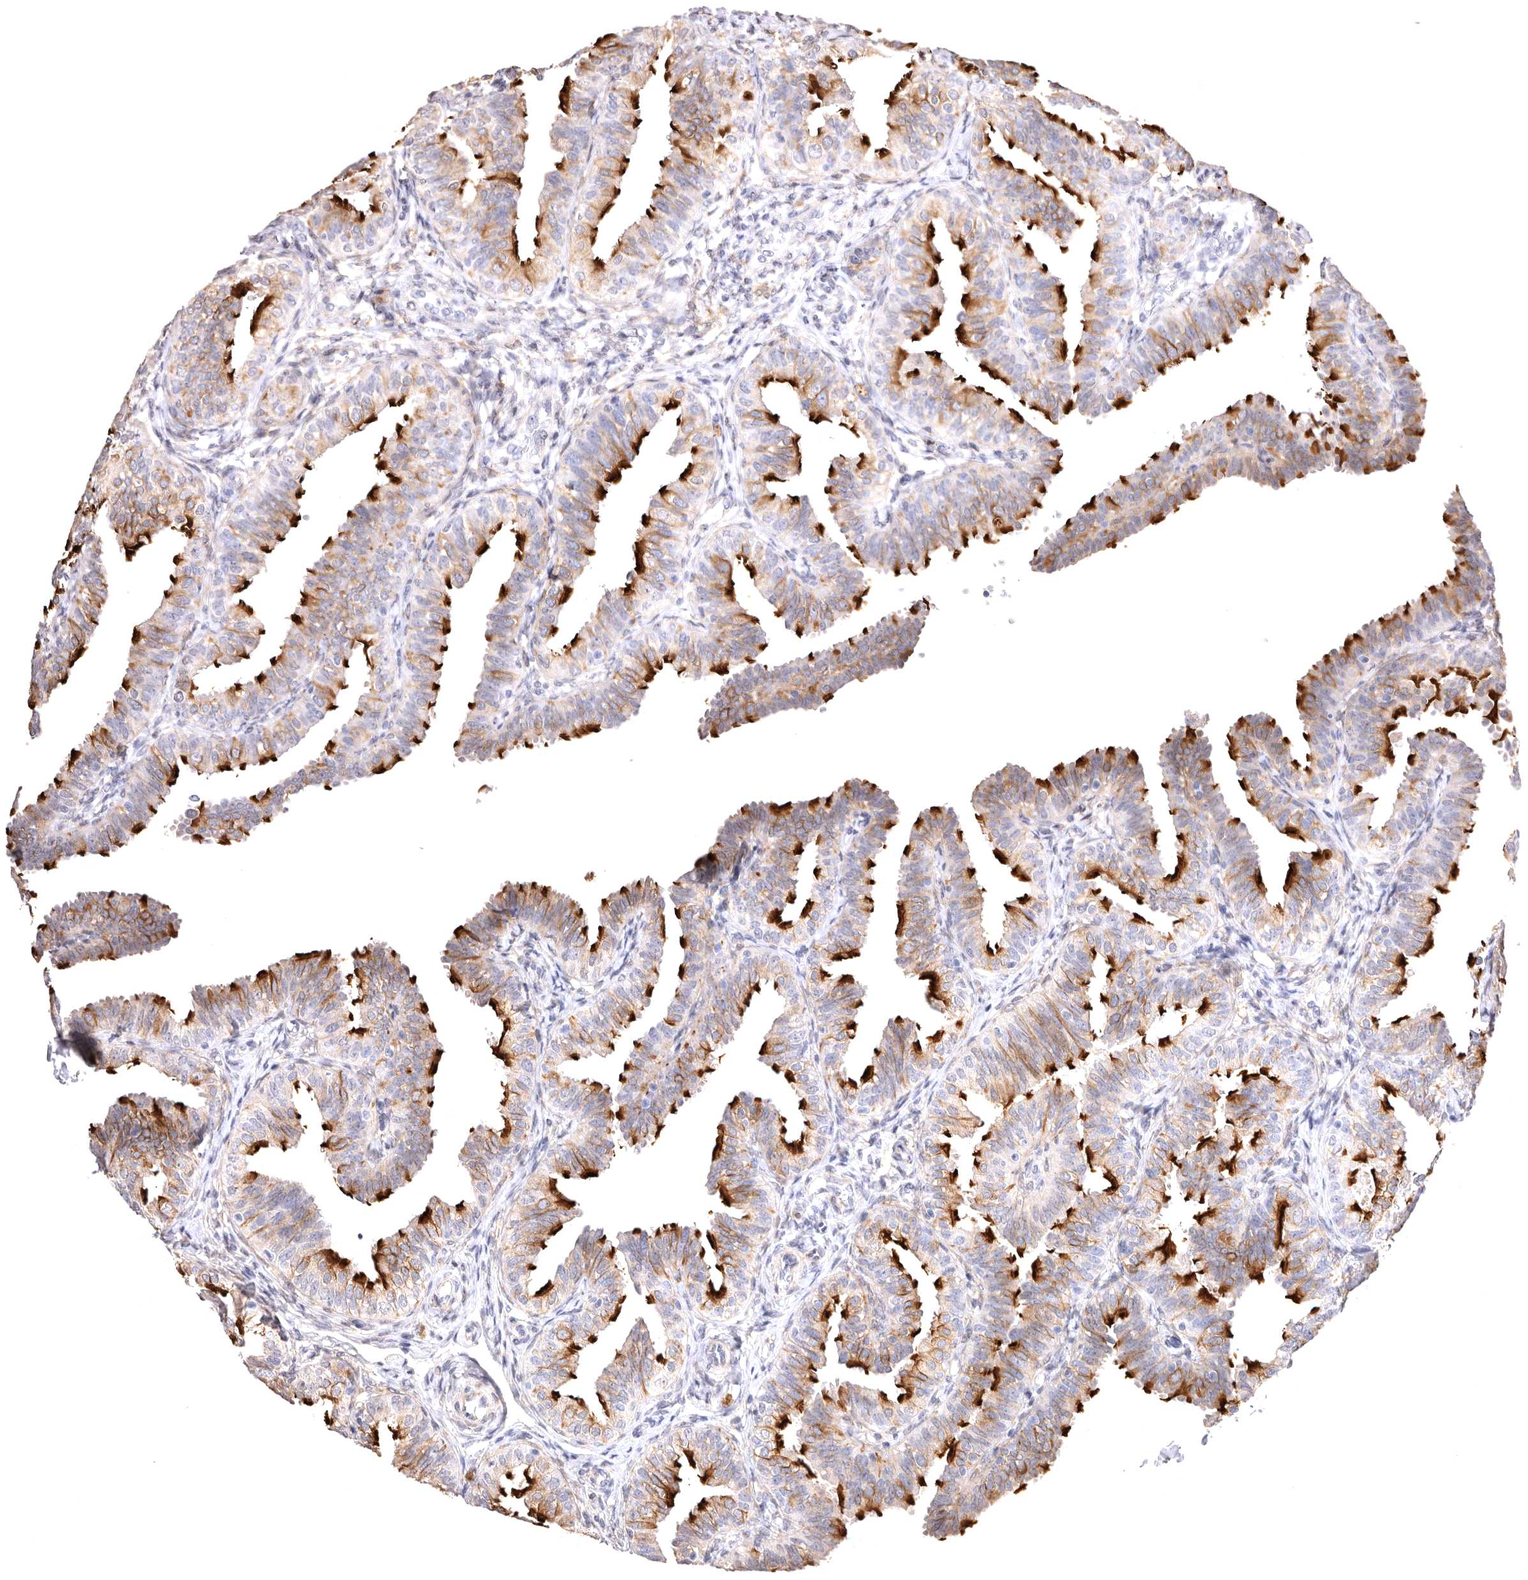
{"staining": {"intensity": "strong", "quantity": "25%-75%", "location": "cytoplasmic/membranous"}, "tissue": "fallopian tube", "cell_type": "Glandular cells", "image_type": "normal", "snomed": [{"axis": "morphology", "description": "Normal tissue, NOS"}, {"axis": "topography", "description": "Fallopian tube"}], "caption": "Glandular cells display high levels of strong cytoplasmic/membranous positivity in about 25%-75% of cells in benign human fallopian tube. (DAB IHC with brightfield microscopy, high magnification).", "gene": "VPS45", "patient": {"sex": "female", "age": 35}}